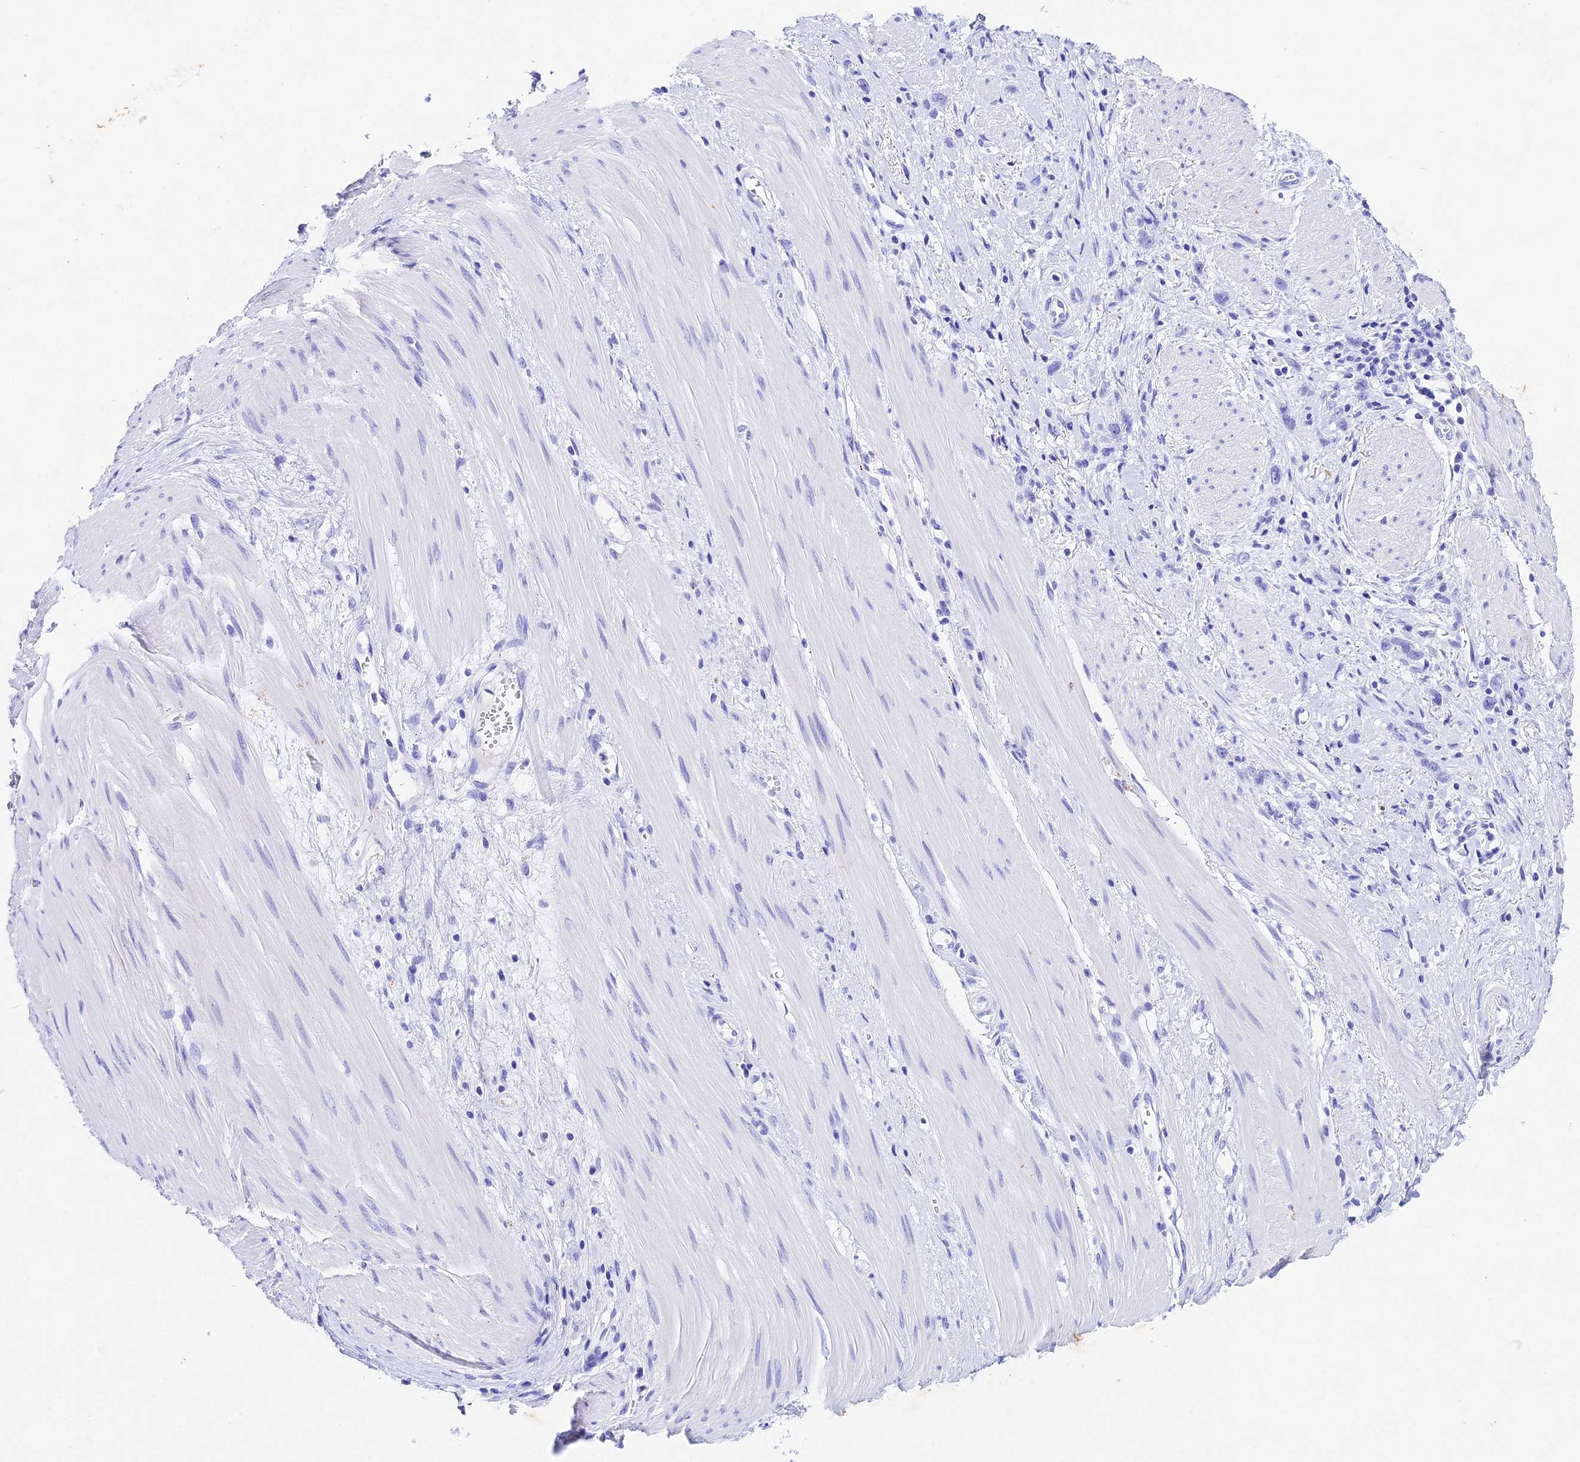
{"staining": {"intensity": "negative", "quantity": "none", "location": "none"}, "tissue": "stomach cancer", "cell_type": "Tumor cells", "image_type": "cancer", "snomed": [{"axis": "morphology", "description": "Adenocarcinoma, NOS"}, {"axis": "topography", "description": "Stomach"}], "caption": "Micrograph shows no protein positivity in tumor cells of adenocarcinoma (stomach) tissue.", "gene": "PSG11", "patient": {"sex": "female", "age": 76}}